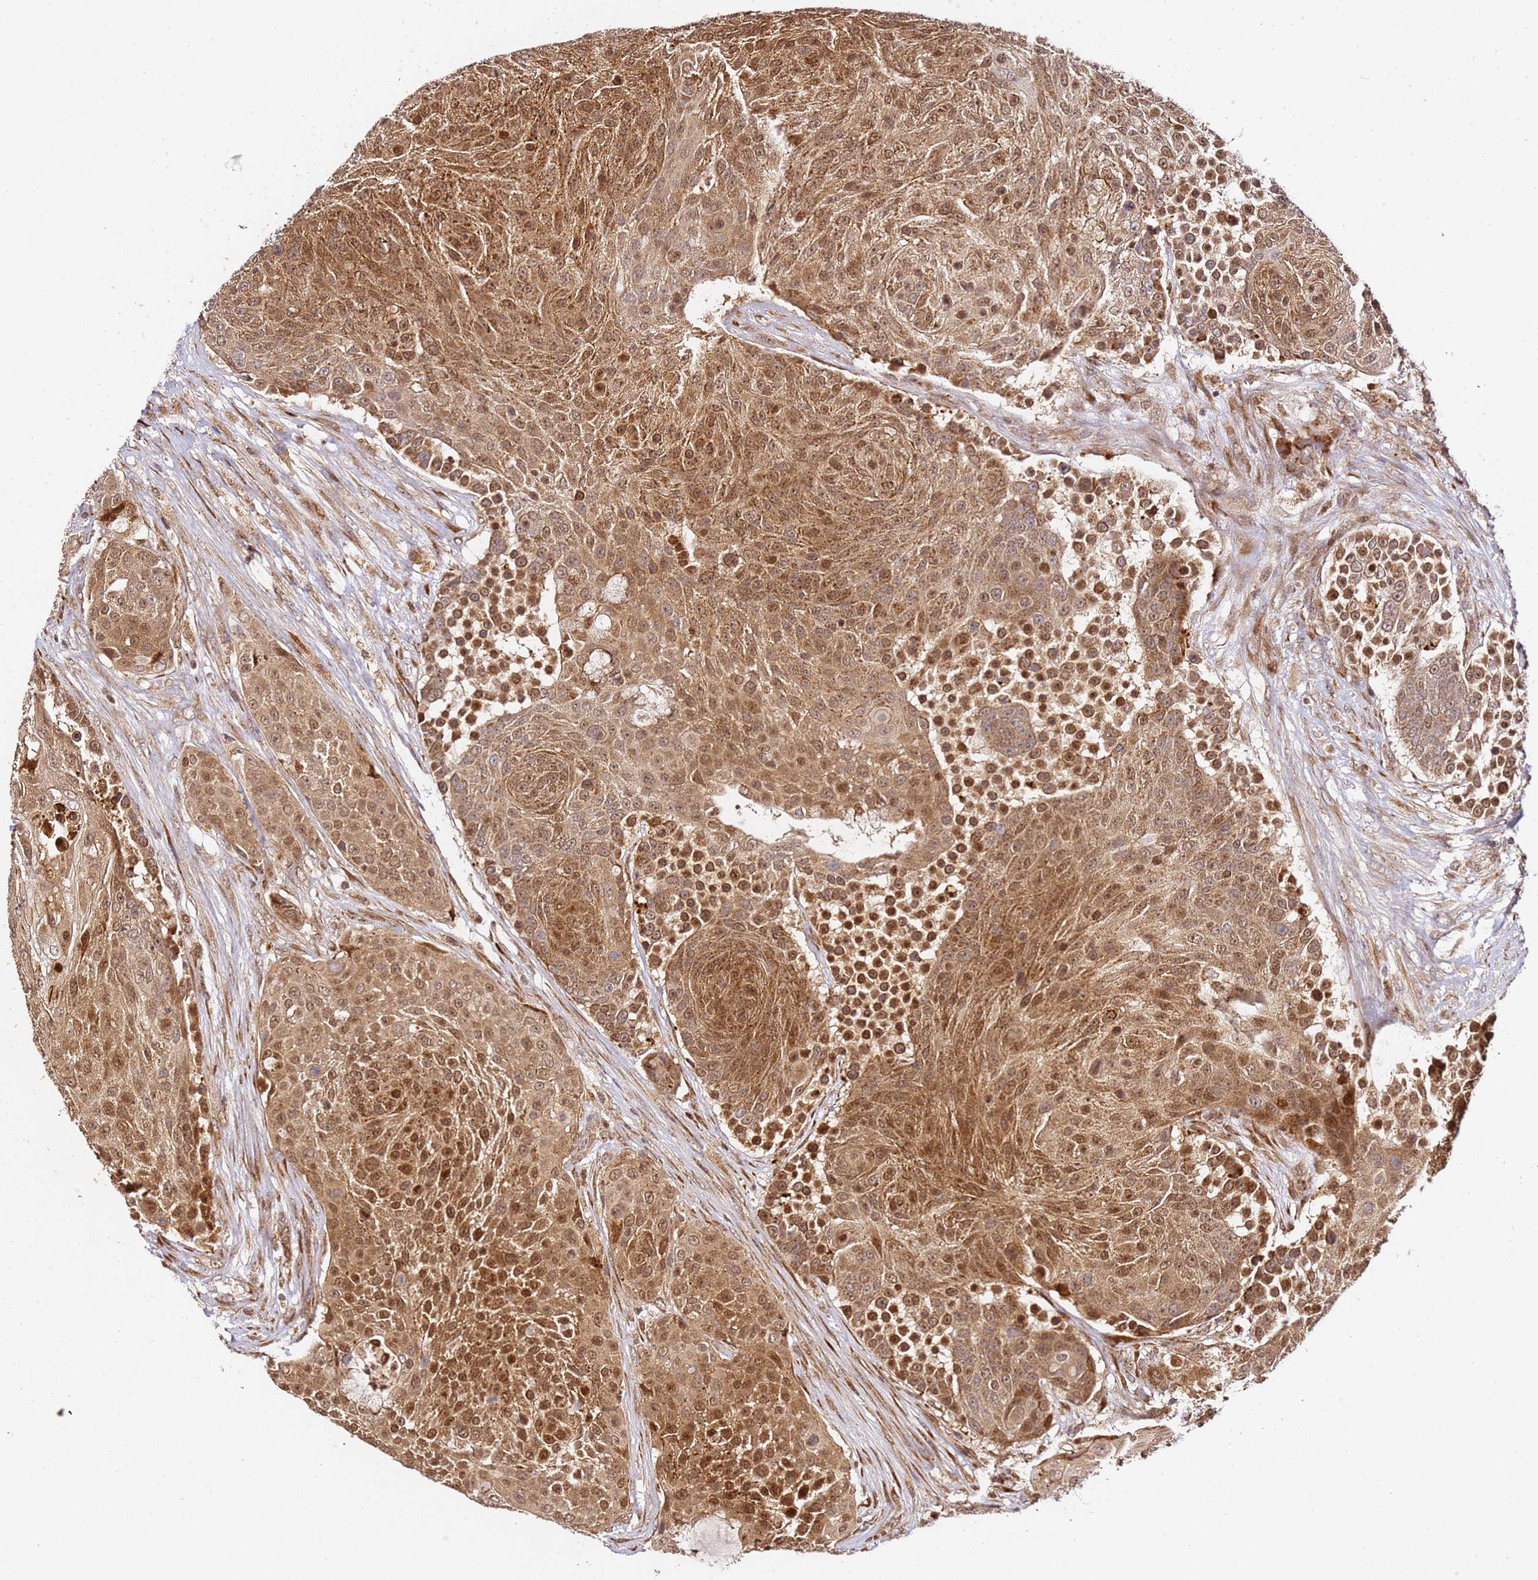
{"staining": {"intensity": "moderate", "quantity": ">75%", "location": "cytoplasmic/membranous,nuclear"}, "tissue": "urothelial cancer", "cell_type": "Tumor cells", "image_type": "cancer", "snomed": [{"axis": "morphology", "description": "Urothelial carcinoma, High grade"}, {"axis": "topography", "description": "Urinary bladder"}], "caption": "Immunohistochemistry (IHC) staining of high-grade urothelial carcinoma, which exhibits medium levels of moderate cytoplasmic/membranous and nuclear positivity in about >75% of tumor cells indicating moderate cytoplasmic/membranous and nuclear protein staining. The staining was performed using DAB (3,3'-diaminobenzidine) (brown) for protein detection and nuclei were counterstained in hematoxylin (blue).", "gene": "SMOX", "patient": {"sex": "female", "age": 63}}